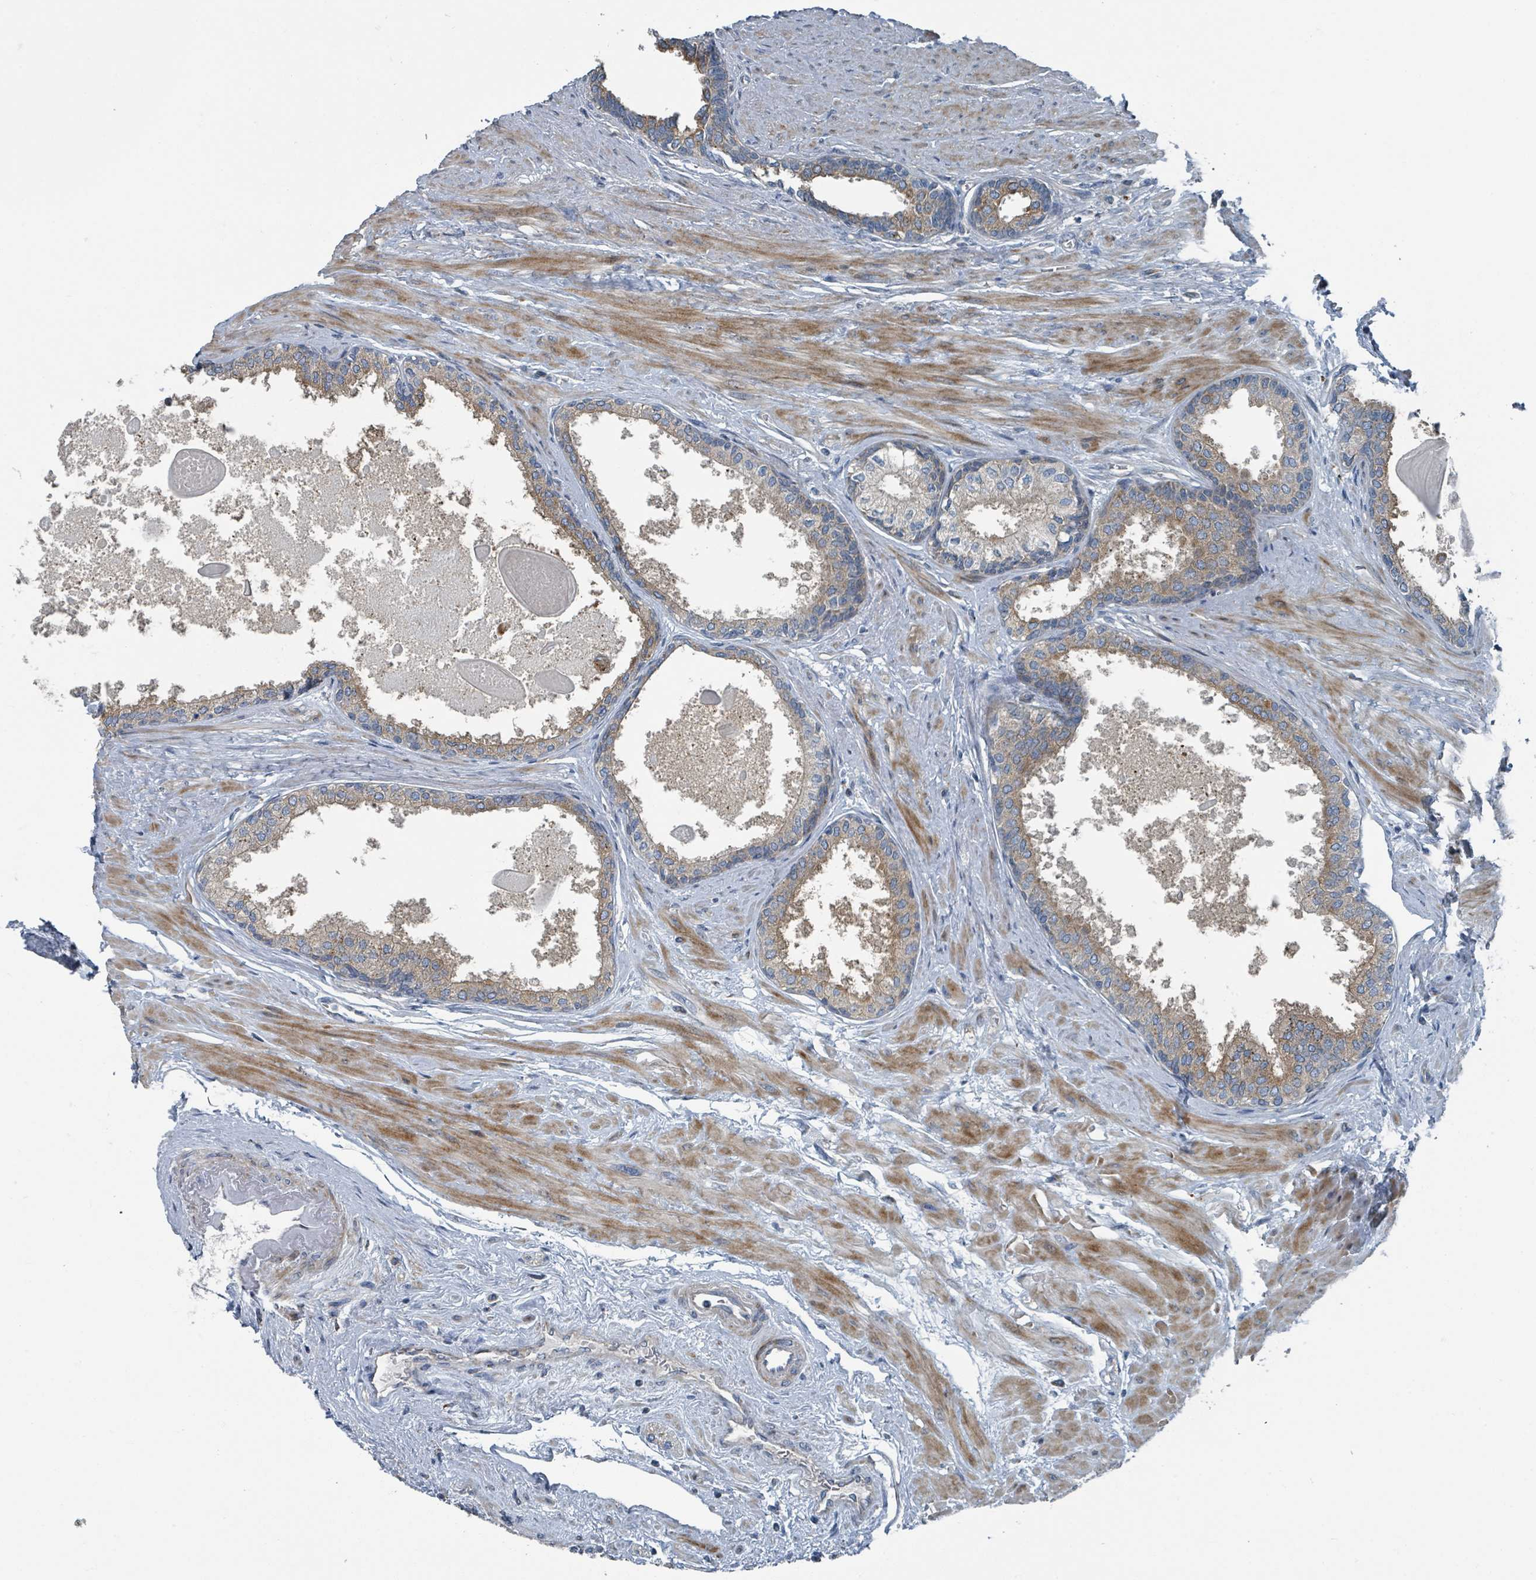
{"staining": {"intensity": "moderate", "quantity": "25%-75%", "location": "cytoplasmic/membranous"}, "tissue": "prostate", "cell_type": "Glandular cells", "image_type": "normal", "snomed": [{"axis": "morphology", "description": "Normal tissue, NOS"}, {"axis": "topography", "description": "Prostate"}], "caption": "This image shows IHC staining of unremarkable prostate, with medium moderate cytoplasmic/membranous staining in approximately 25%-75% of glandular cells.", "gene": "DIPK2A", "patient": {"sex": "male", "age": 57}}